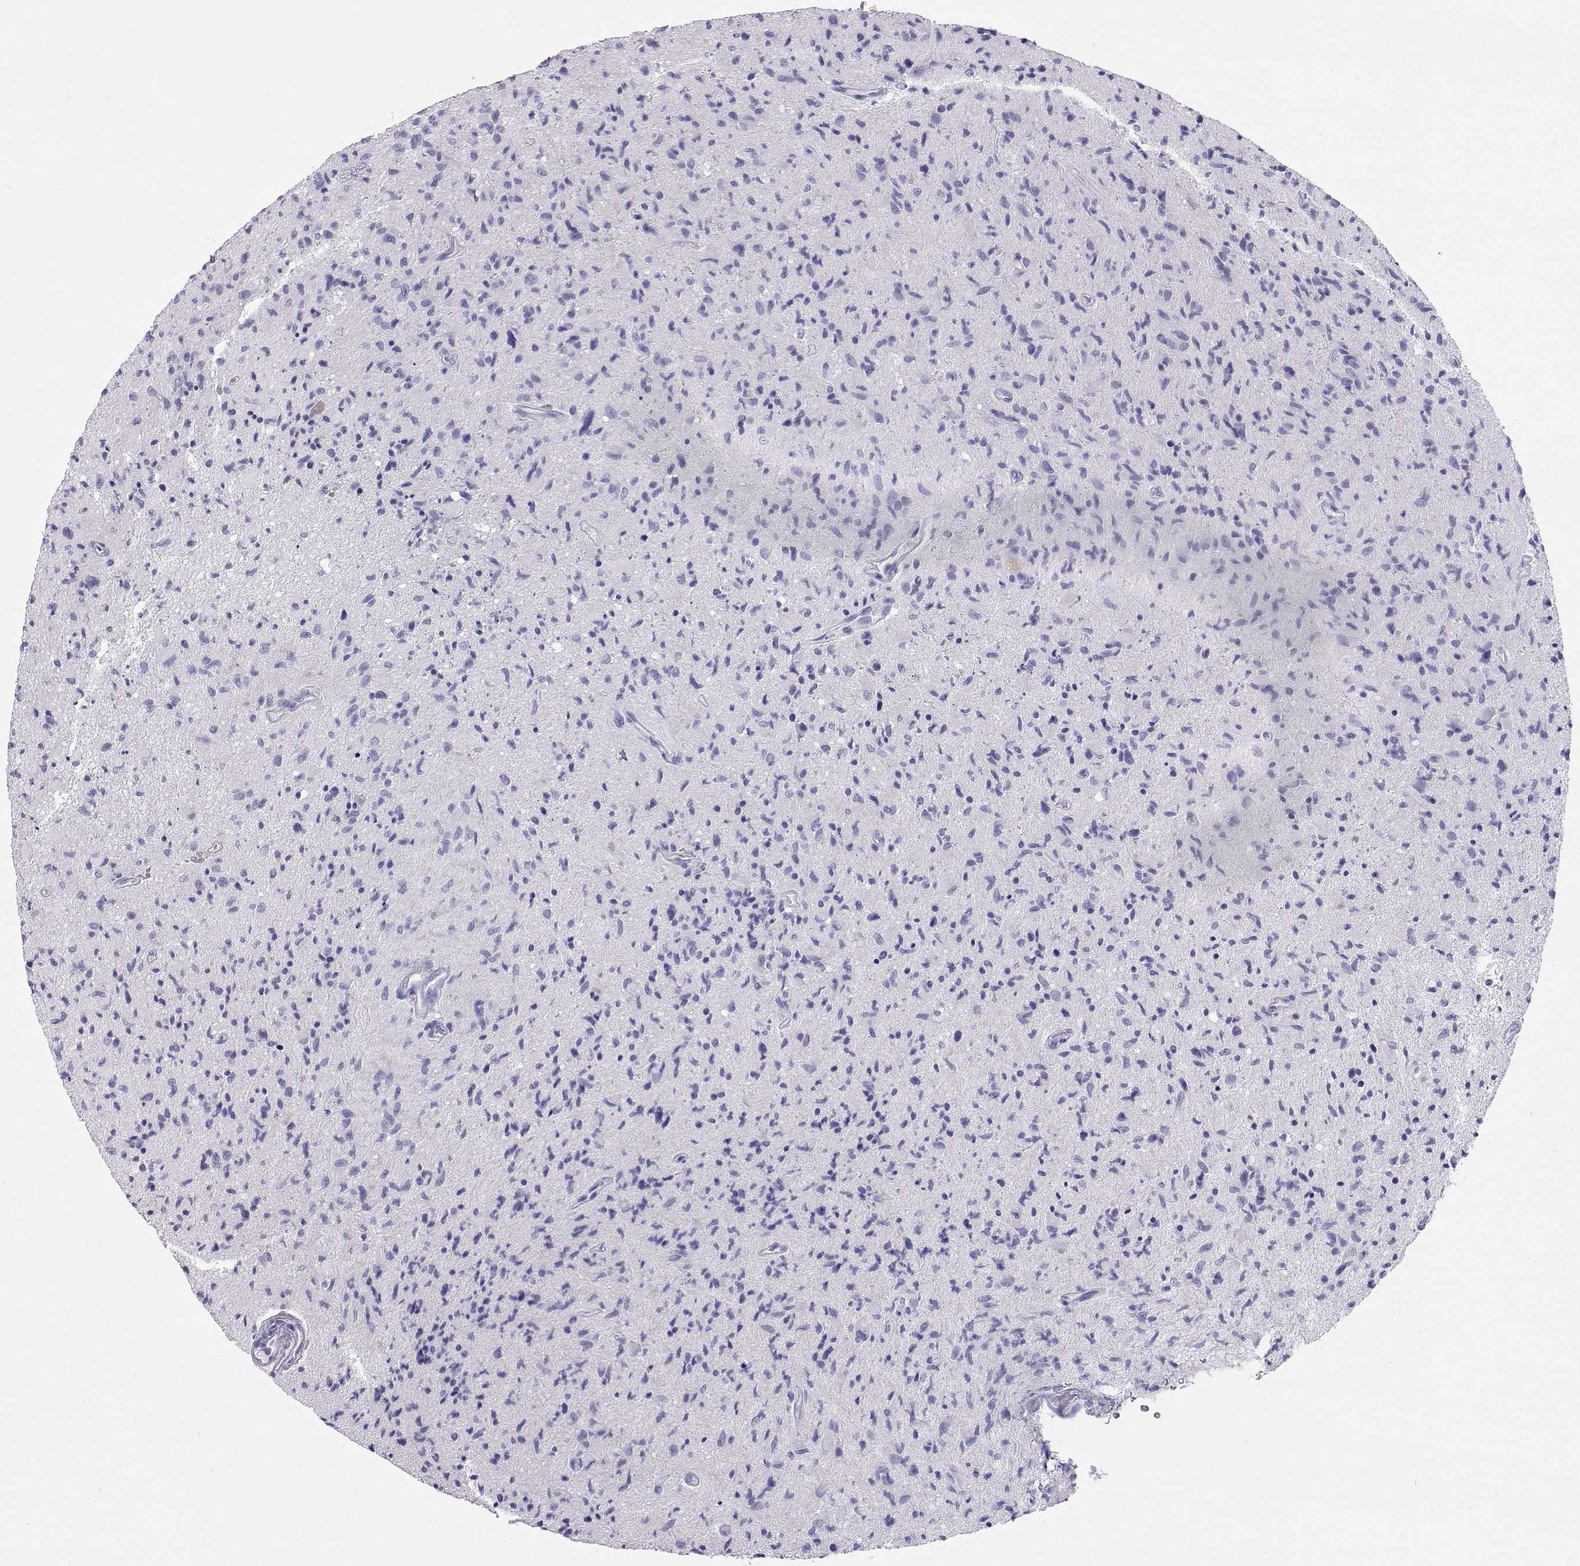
{"staining": {"intensity": "negative", "quantity": "none", "location": "none"}, "tissue": "glioma", "cell_type": "Tumor cells", "image_type": "cancer", "snomed": [{"axis": "morphology", "description": "Glioma, malignant, High grade"}, {"axis": "topography", "description": "Brain"}], "caption": "Immunohistochemistry of malignant glioma (high-grade) reveals no staining in tumor cells. (IHC, brightfield microscopy, high magnification).", "gene": "PLIN4", "patient": {"sex": "male", "age": 54}}